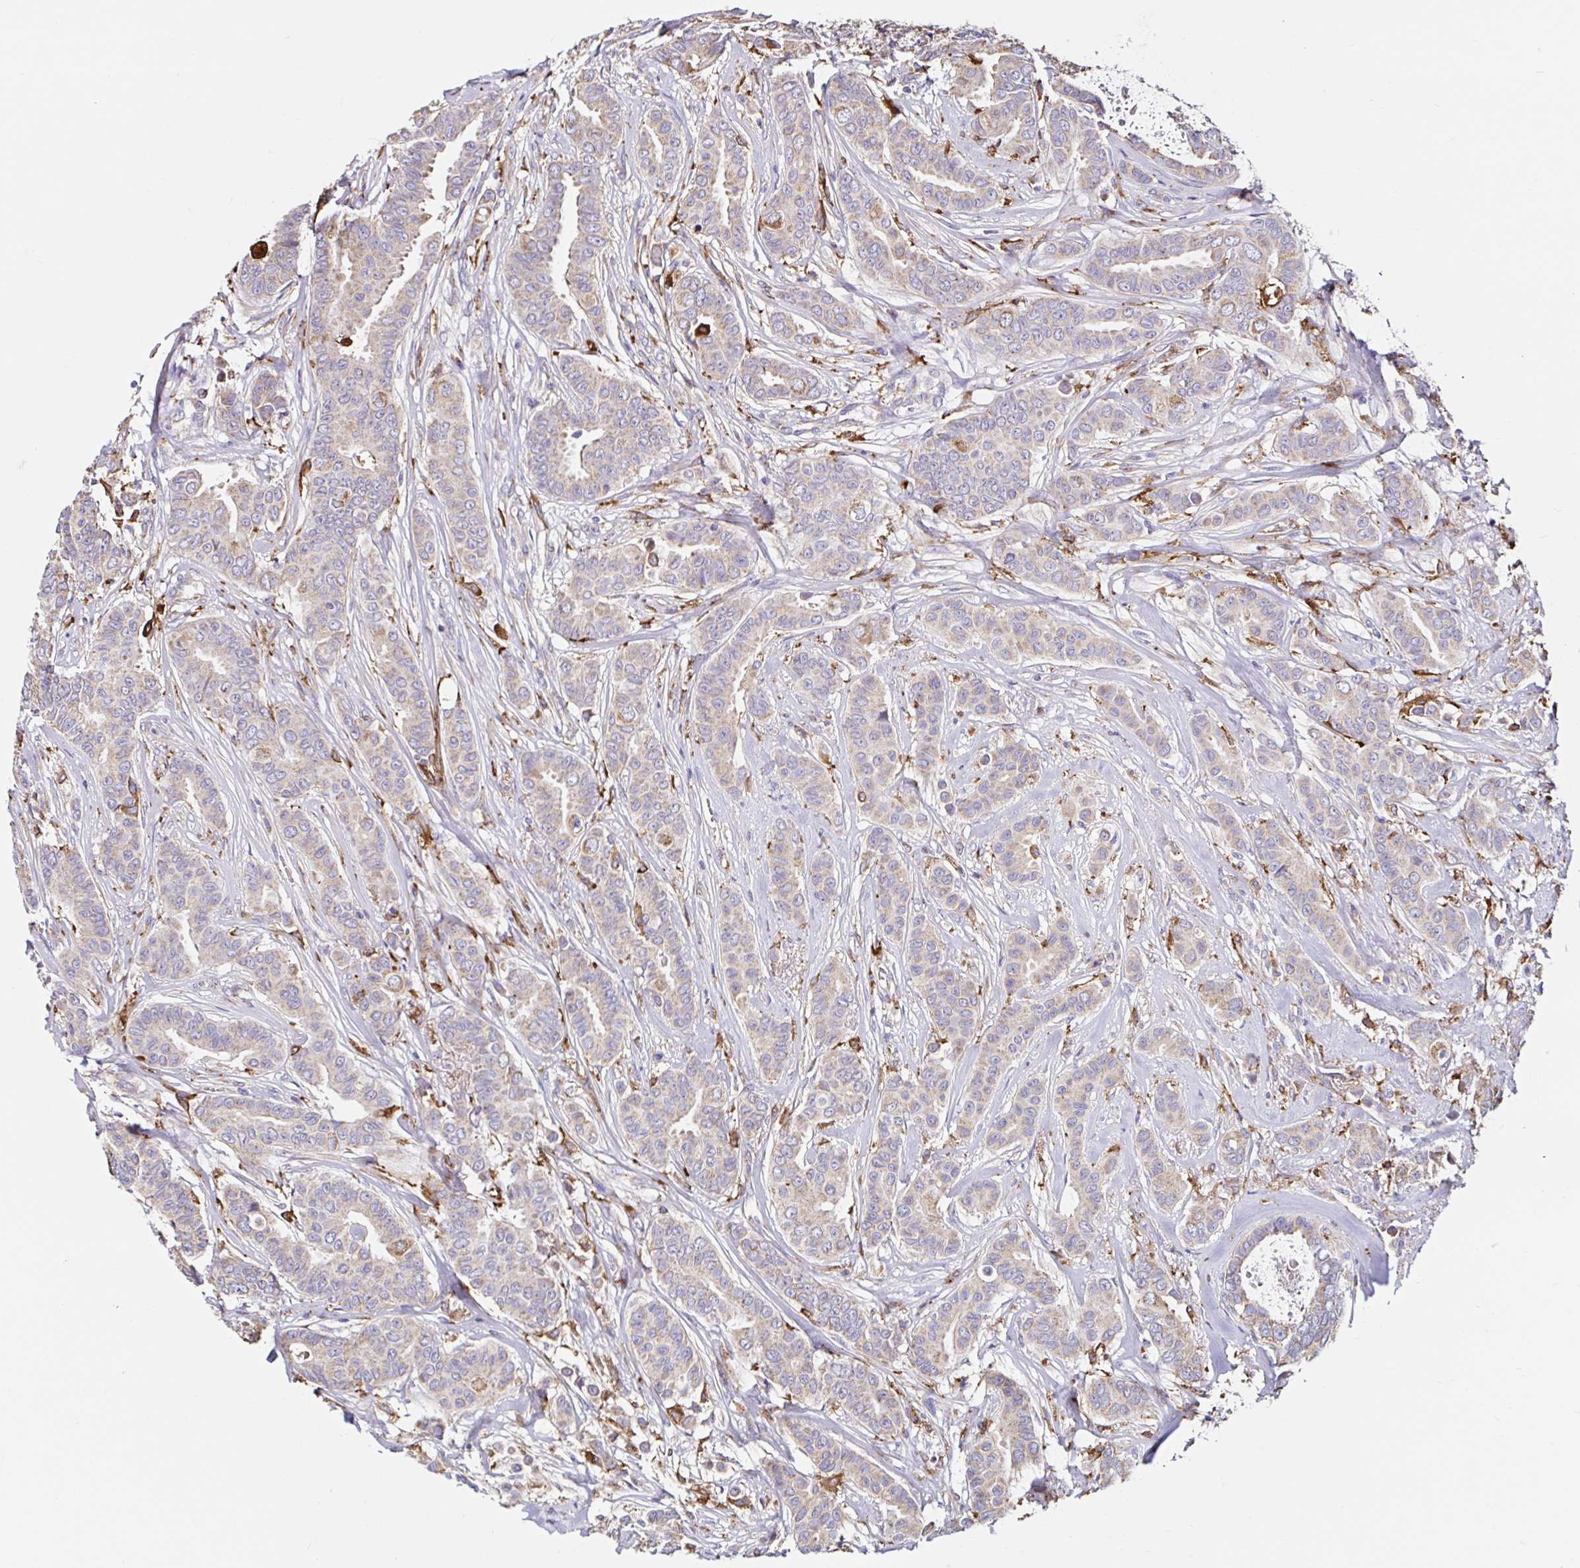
{"staining": {"intensity": "weak", "quantity": ">75%", "location": "cytoplasmic/membranous"}, "tissue": "breast cancer", "cell_type": "Tumor cells", "image_type": "cancer", "snomed": [{"axis": "morphology", "description": "Duct carcinoma"}, {"axis": "topography", "description": "Breast"}], "caption": "The photomicrograph displays immunohistochemical staining of breast cancer (infiltrating ductal carcinoma). There is weak cytoplasmic/membranous staining is present in about >75% of tumor cells.", "gene": "MSR1", "patient": {"sex": "female", "age": 45}}